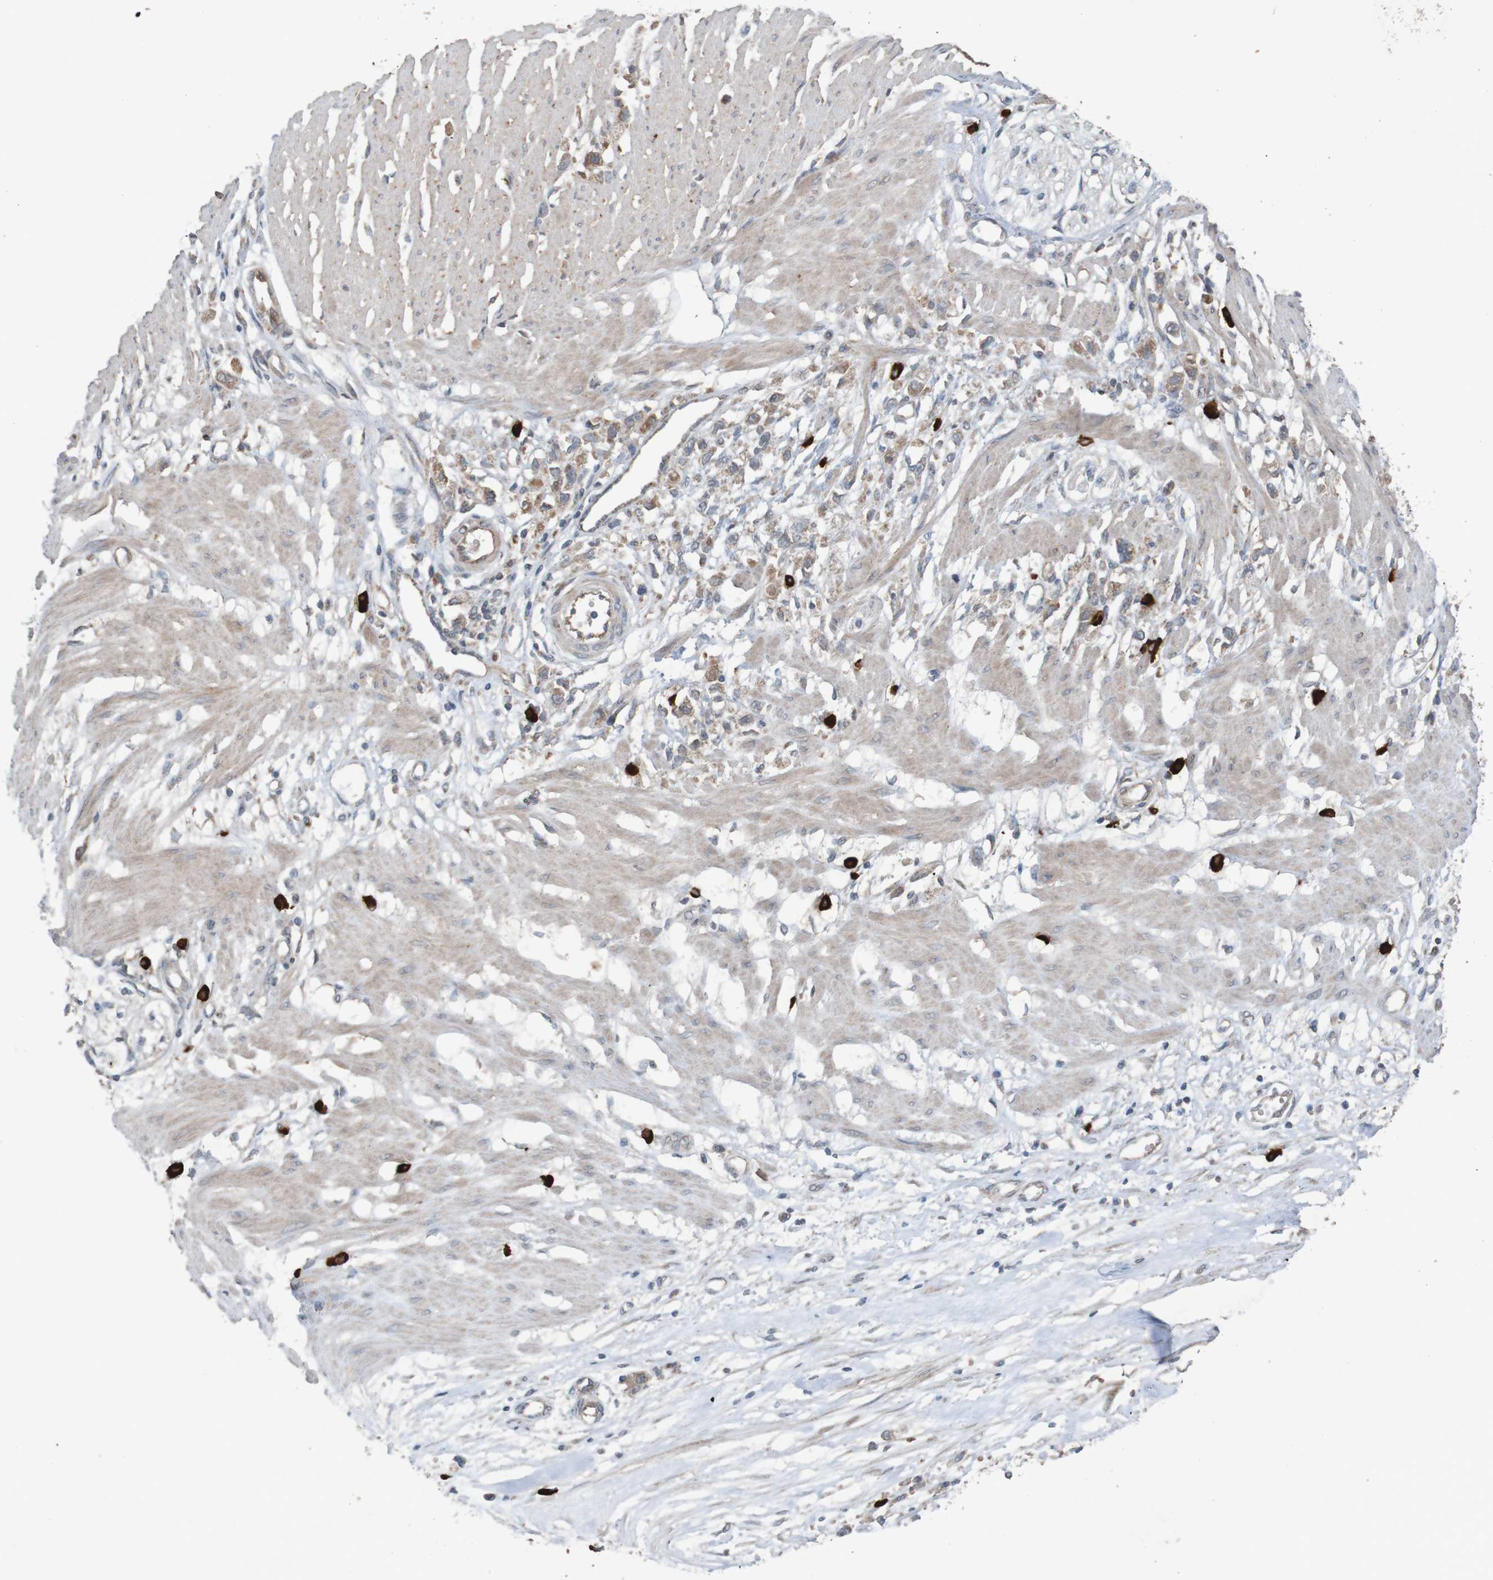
{"staining": {"intensity": "weak", "quantity": ">75%", "location": "cytoplasmic/membranous"}, "tissue": "stomach cancer", "cell_type": "Tumor cells", "image_type": "cancer", "snomed": [{"axis": "morphology", "description": "Adenocarcinoma, NOS"}, {"axis": "topography", "description": "Stomach"}], "caption": "High-magnification brightfield microscopy of stomach cancer (adenocarcinoma) stained with DAB (3,3'-diaminobenzidine) (brown) and counterstained with hematoxylin (blue). tumor cells exhibit weak cytoplasmic/membranous expression is present in about>75% of cells.", "gene": "B3GAT2", "patient": {"sex": "female", "age": 59}}